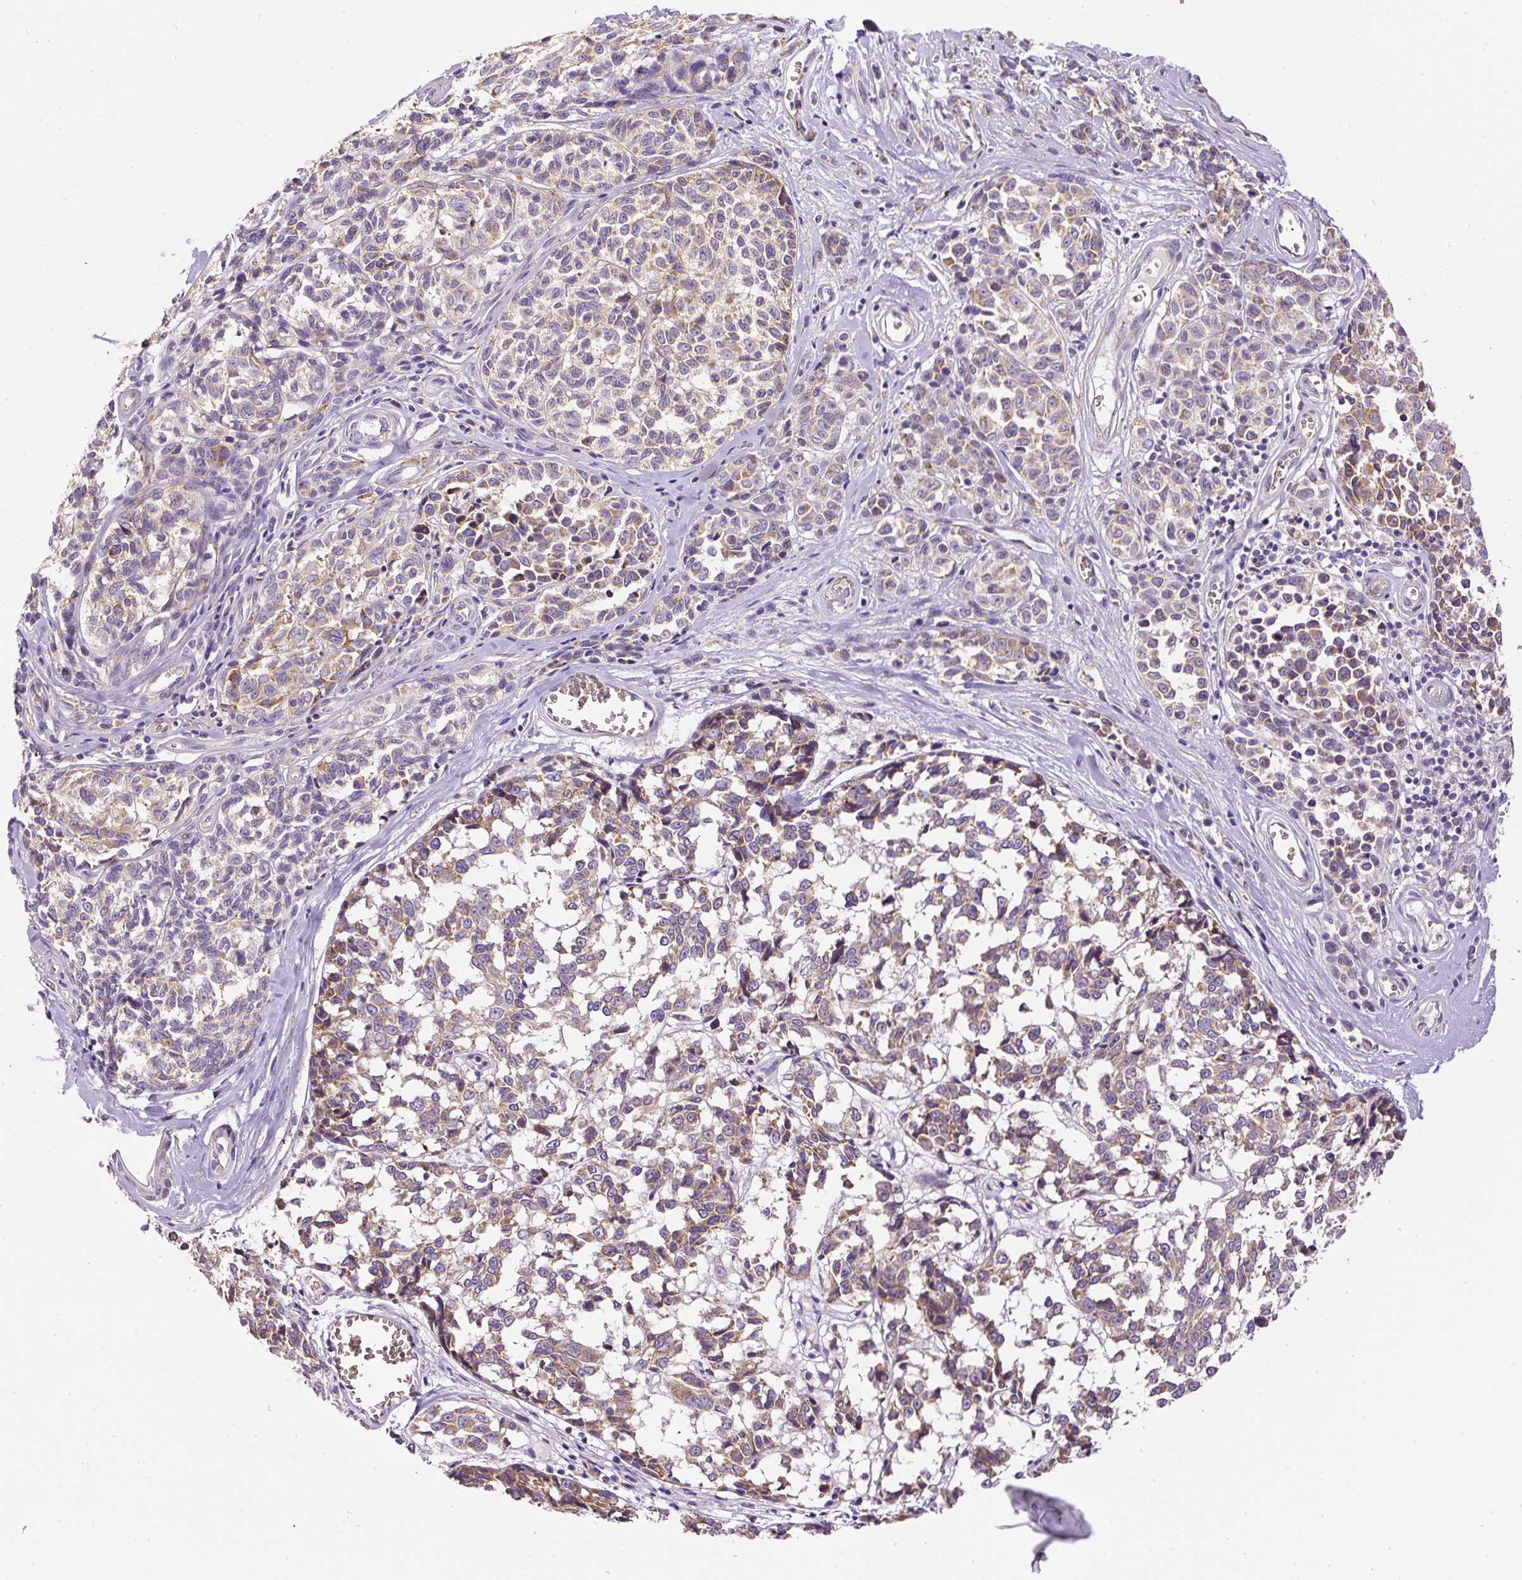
{"staining": {"intensity": "moderate", "quantity": ">75%", "location": "cytoplasmic/membranous"}, "tissue": "melanoma", "cell_type": "Tumor cells", "image_type": "cancer", "snomed": [{"axis": "morphology", "description": "Malignant melanoma, NOS"}, {"axis": "topography", "description": "Skin"}], "caption": "Immunohistochemical staining of malignant melanoma demonstrates medium levels of moderate cytoplasmic/membranous protein staining in about >75% of tumor cells.", "gene": "PRRC2A", "patient": {"sex": "female", "age": 64}}